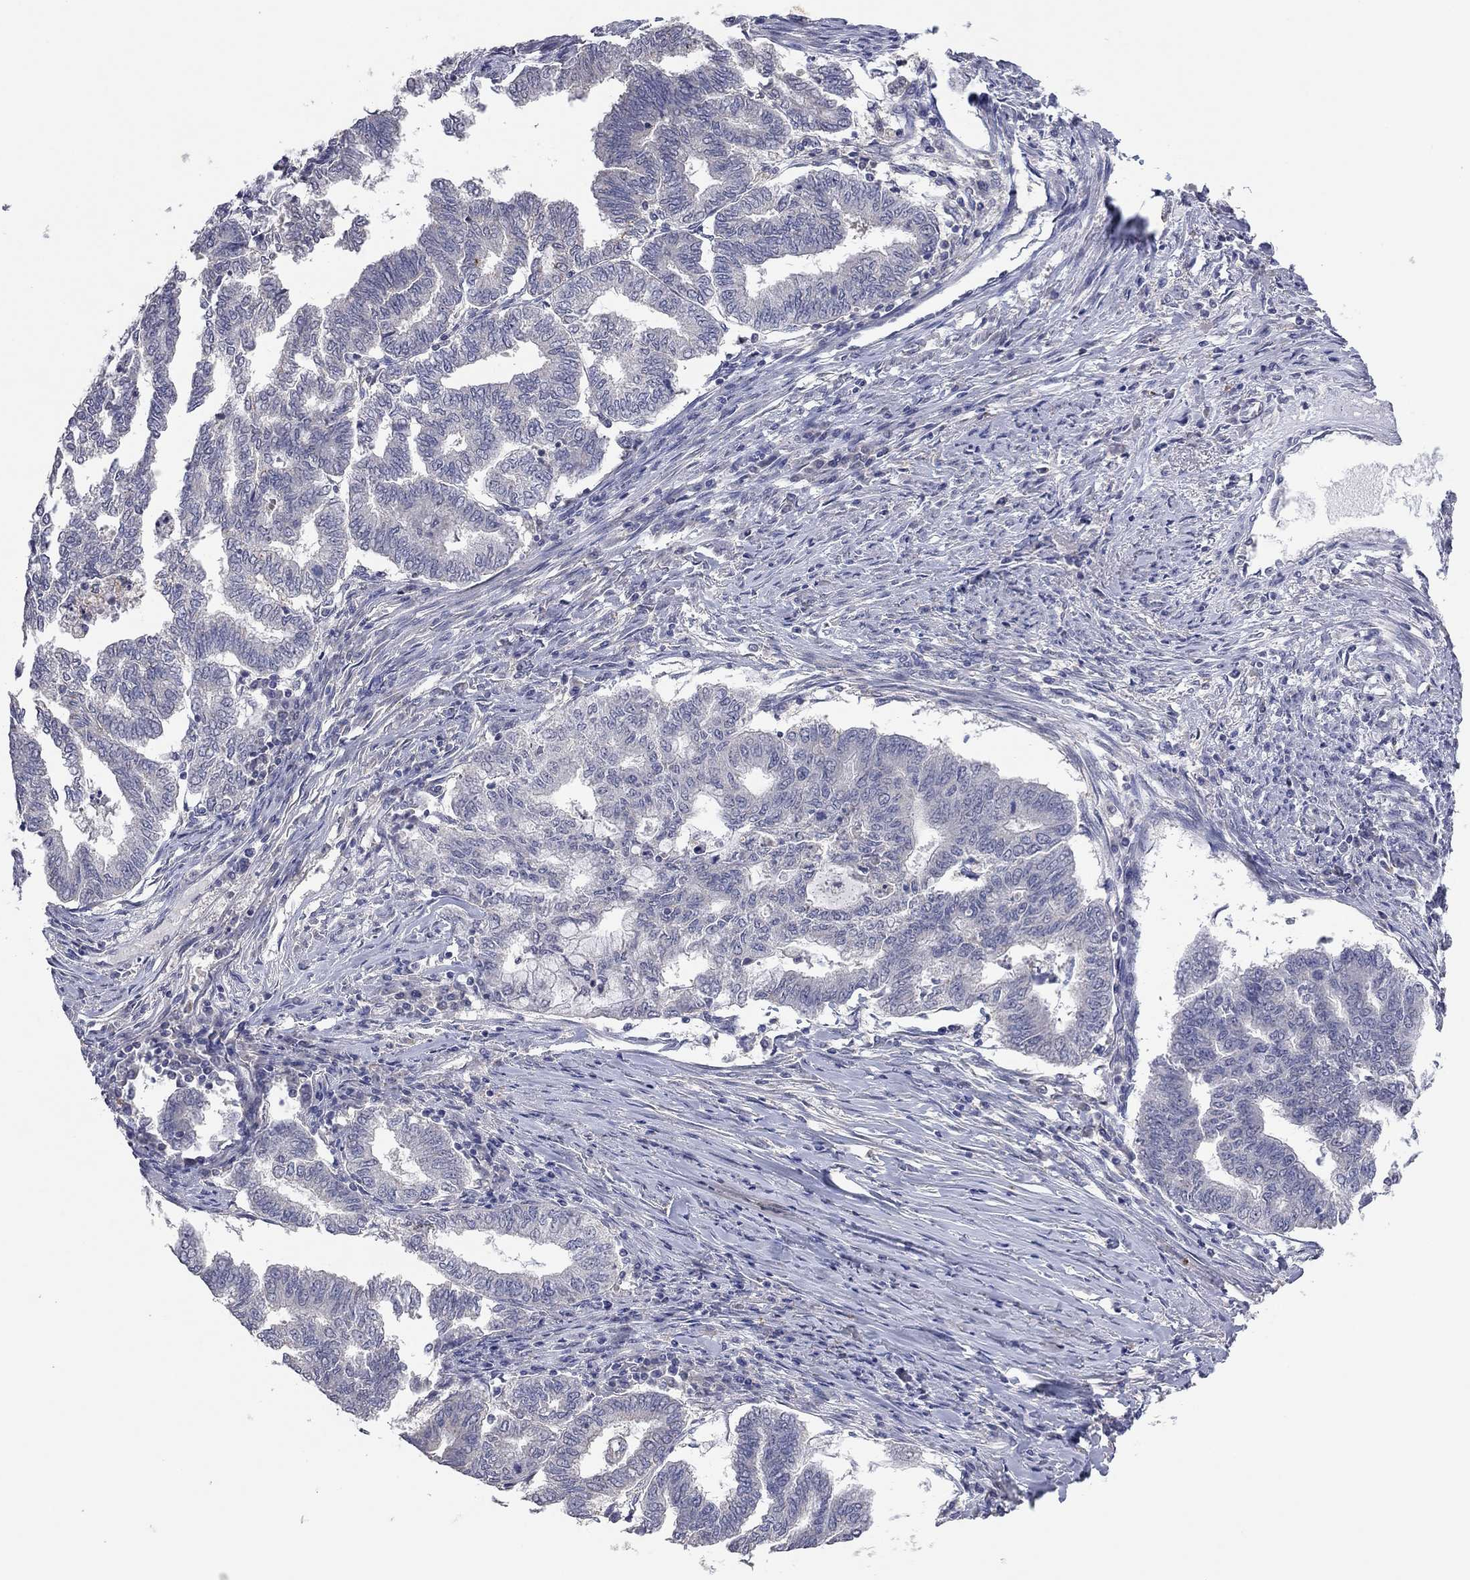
{"staining": {"intensity": "negative", "quantity": "none", "location": "none"}, "tissue": "endometrial cancer", "cell_type": "Tumor cells", "image_type": "cancer", "snomed": [{"axis": "morphology", "description": "Adenocarcinoma, NOS"}, {"axis": "topography", "description": "Endometrium"}], "caption": "Immunohistochemistry image of neoplastic tissue: human adenocarcinoma (endometrial) stained with DAB (3,3'-diaminobenzidine) demonstrates no significant protein expression in tumor cells.", "gene": "MMP13", "patient": {"sex": "female", "age": 79}}